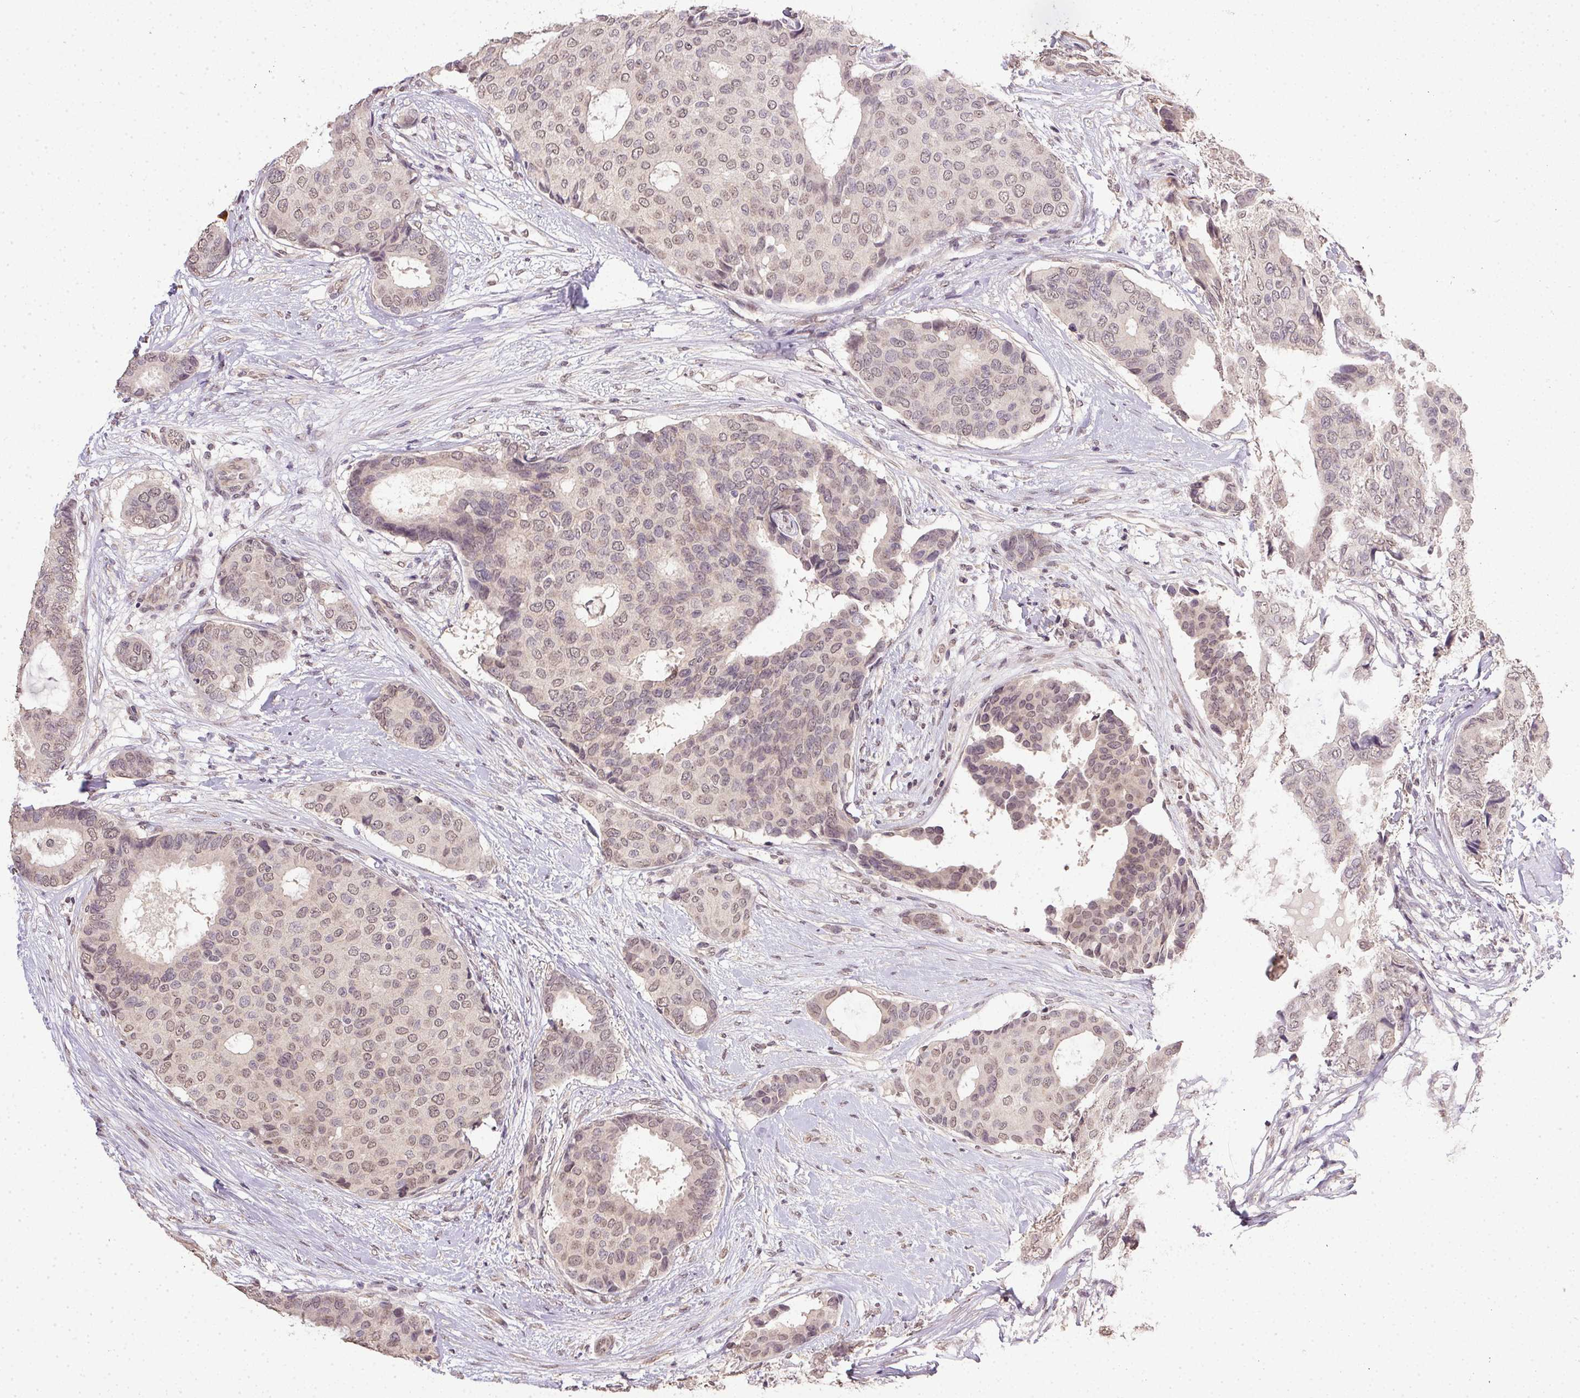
{"staining": {"intensity": "weak", "quantity": ">75%", "location": "nuclear"}, "tissue": "breast cancer", "cell_type": "Tumor cells", "image_type": "cancer", "snomed": [{"axis": "morphology", "description": "Duct carcinoma"}, {"axis": "topography", "description": "Breast"}], "caption": "There is low levels of weak nuclear positivity in tumor cells of breast infiltrating ductal carcinoma, as demonstrated by immunohistochemical staining (brown color).", "gene": "PPP4R4", "patient": {"sex": "female", "age": 75}}